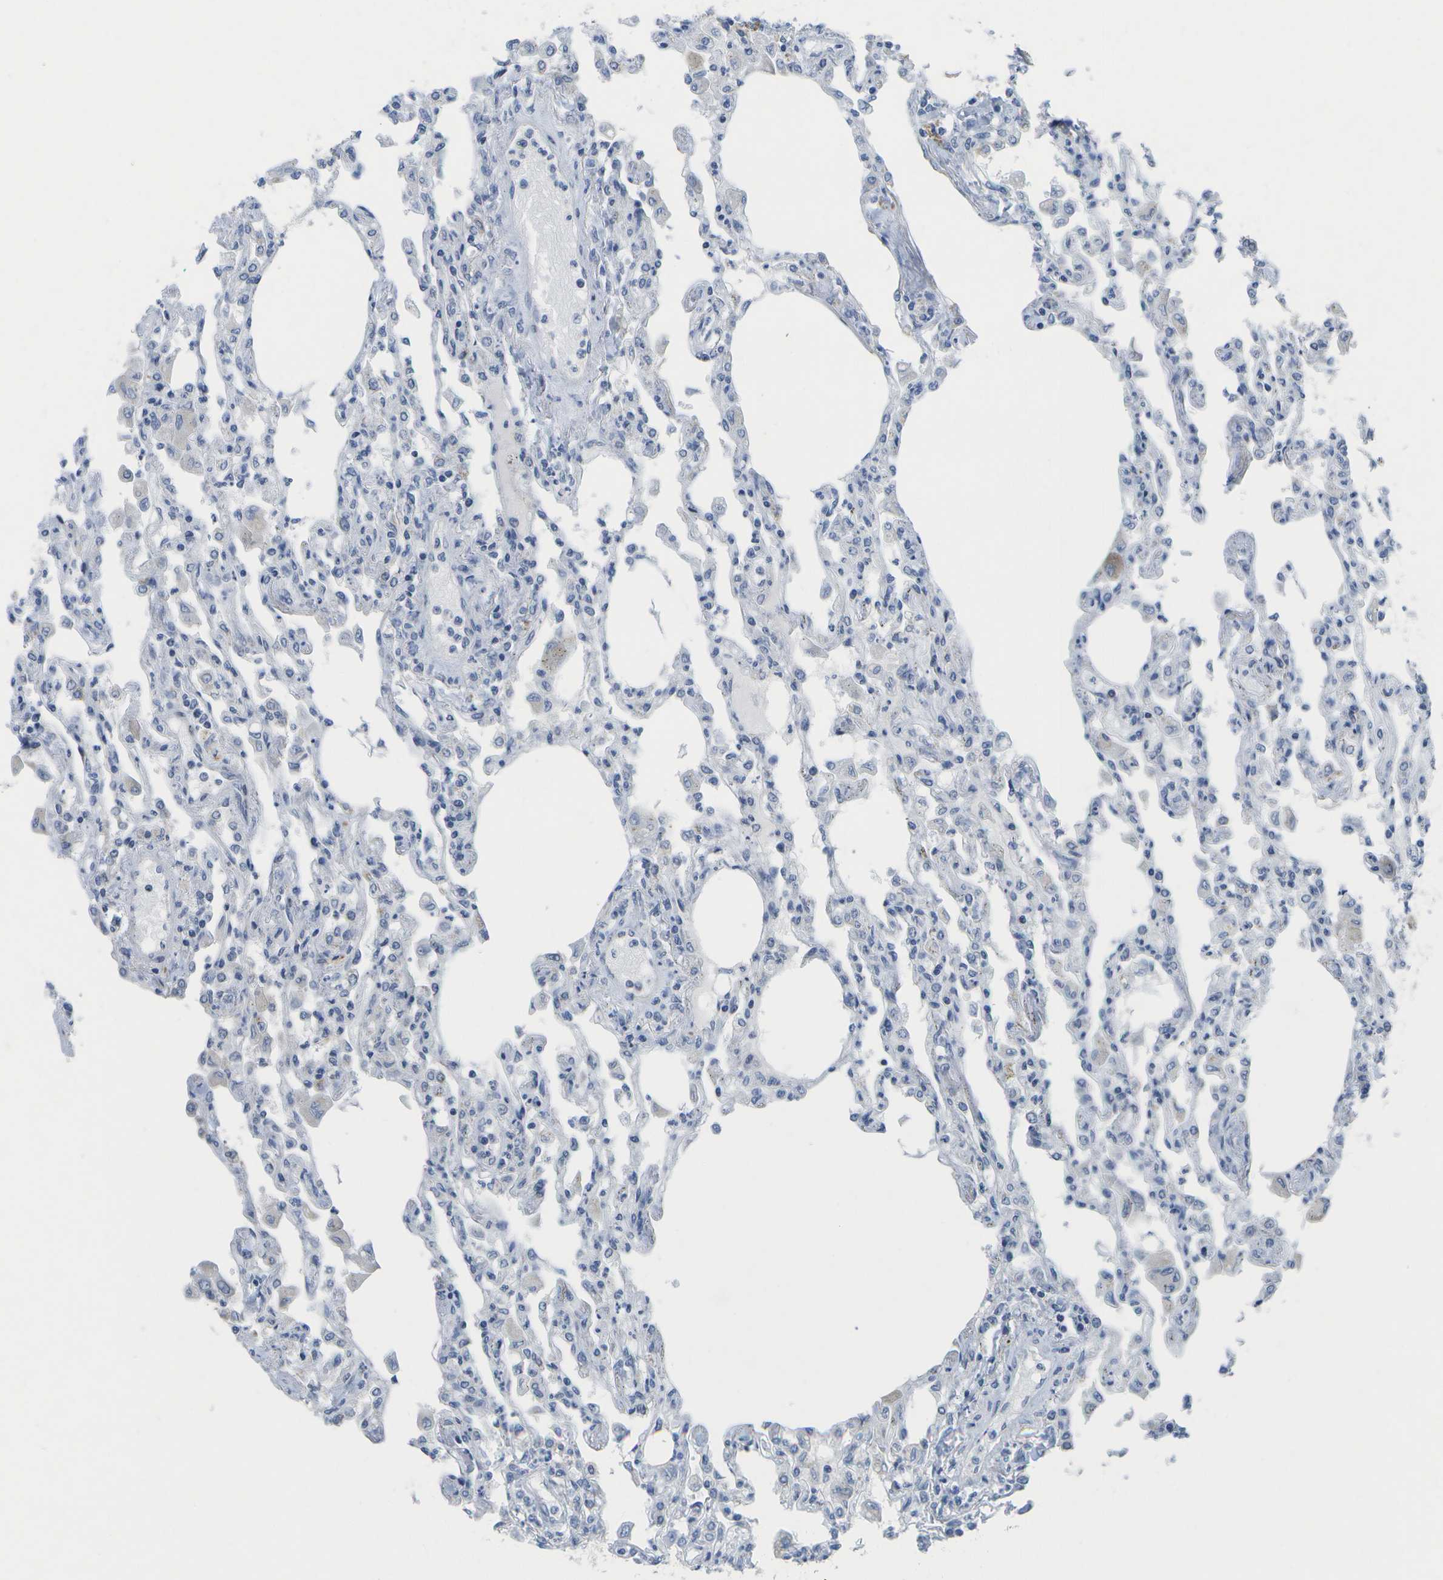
{"staining": {"intensity": "moderate", "quantity": "<25%", "location": "cytoplasmic/membranous"}, "tissue": "lung", "cell_type": "Alveolar cells", "image_type": "normal", "snomed": [{"axis": "morphology", "description": "Normal tissue, NOS"}, {"axis": "topography", "description": "Bronchus"}, {"axis": "topography", "description": "Lung"}], "caption": "Protein positivity by immunohistochemistry demonstrates moderate cytoplasmic/membranous positivity in about <25% of alveolar cells in benign lung. Using DAB (3,3'-diaminobenzidine) (brown) and hematoxylin (blue) stains, captured at high magnification using brightfield microscopy.", "gene": "TMEM223", "patient": {"sex": "female", "age": 49}}